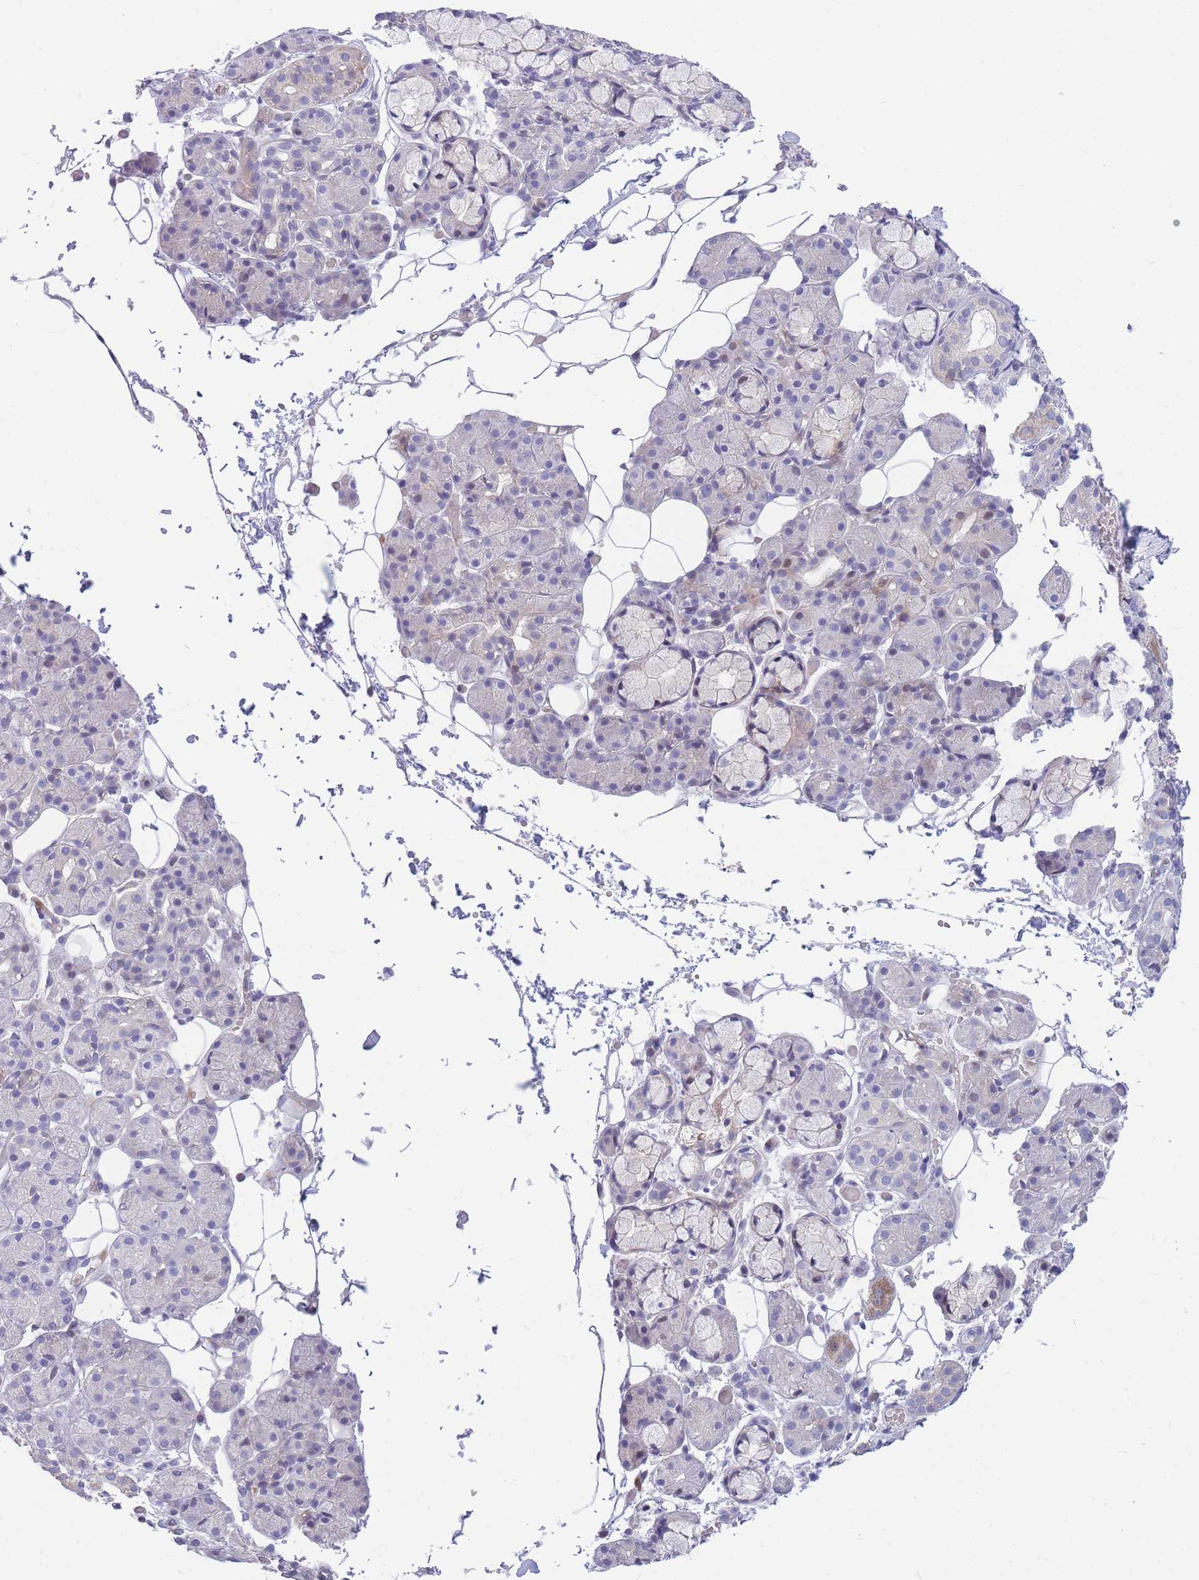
{"staining": {"intensity": "weak", "quantity": "<25%", "location": "cytoplasmic/membranous"}, "tissue": "salivary gland", "cell_type": "Glandular cells", "image_type": "normal", "snomed": [{"axis": "morphology", "description": "Normal tissue, NOS"}, {"axis": "topography", "description": "Salivary gland"}], "caption": "Immunohistochemistry micrograph of normal salivary gland stained for a protein (brown), which shows no staining in glandular cells. Nuclei are stained in blue.", "gene": "SHCBP1", "patient": {"sex": "male", "age": 63}}